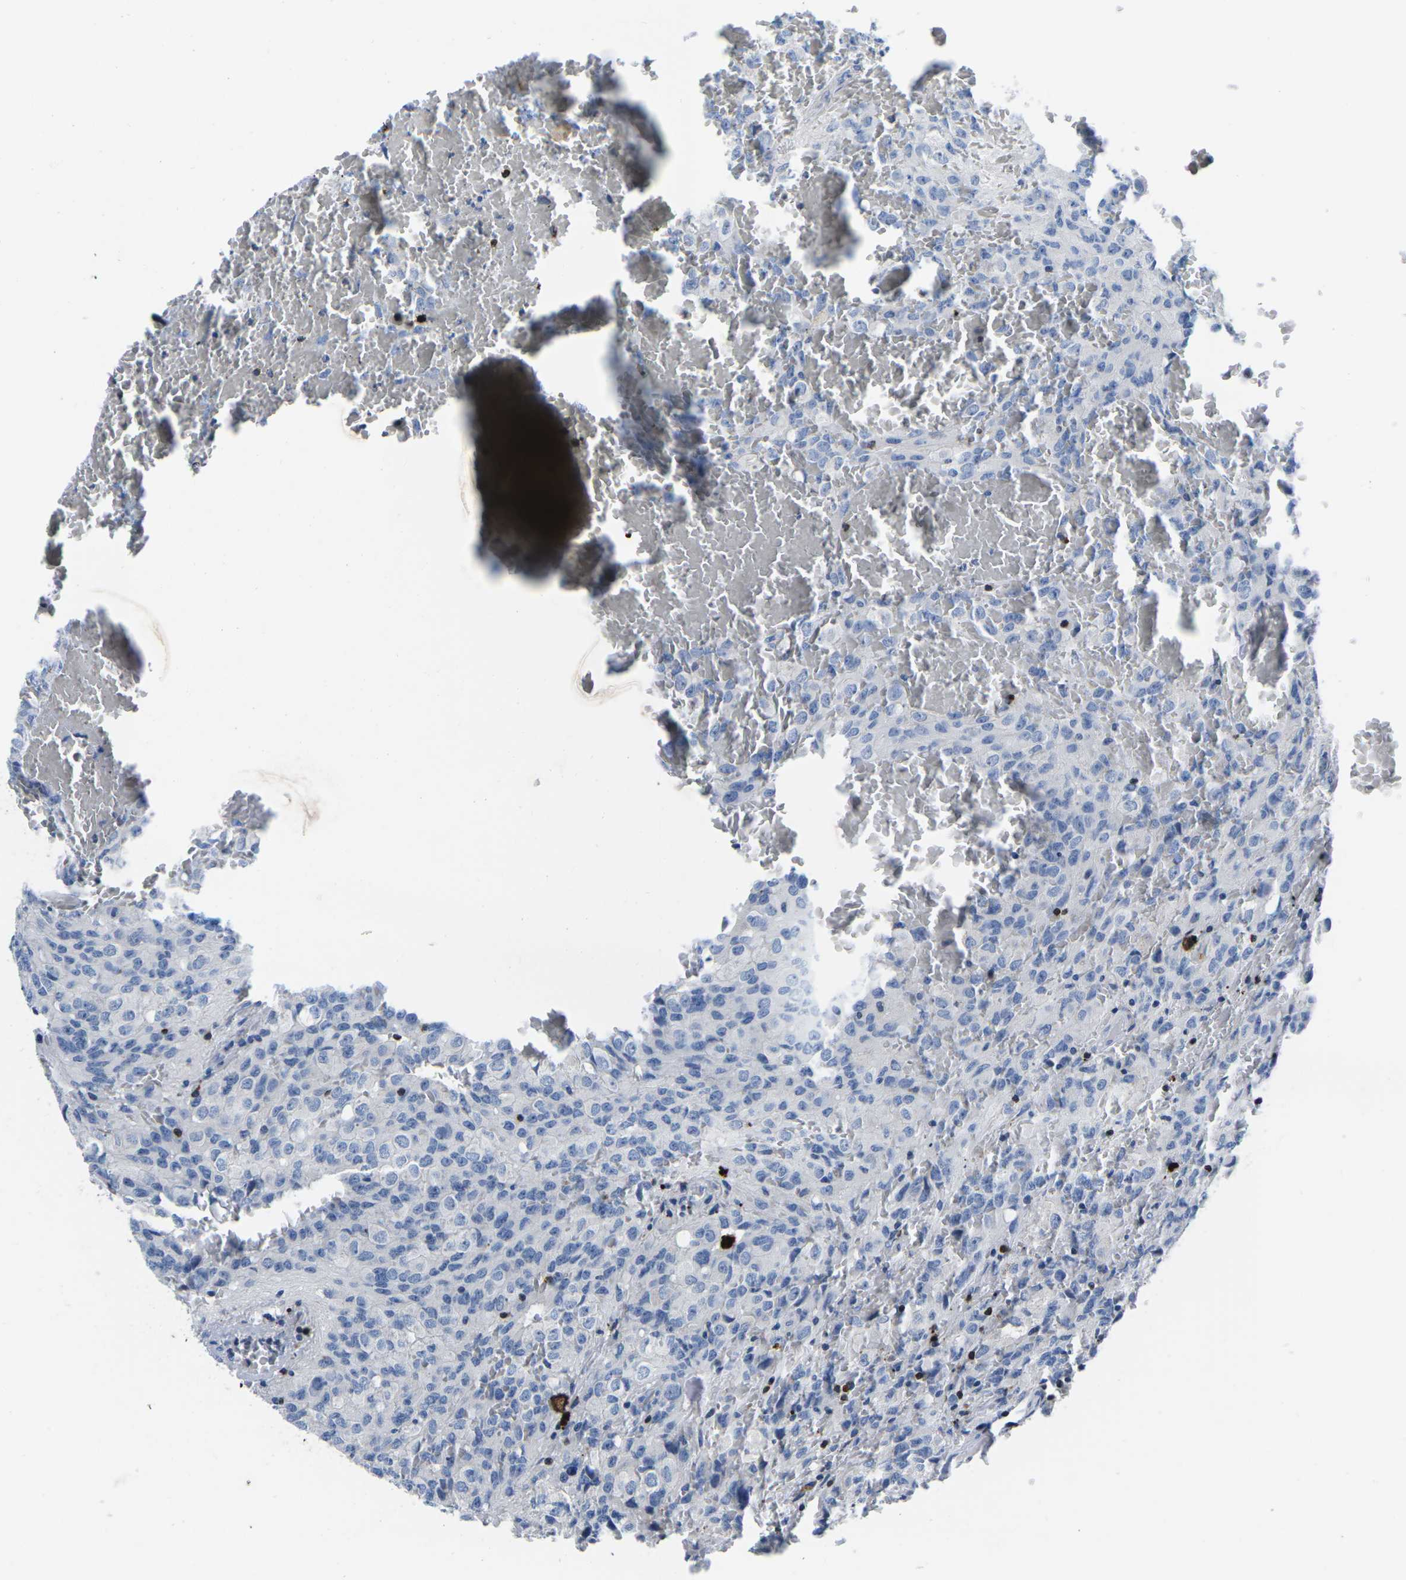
{"staining": {"intensity": "negative", "quantity": "none", "location": "none"}, "tissue": "glioma", "cell_type": "Tumor cells", "image_type": "cancer", "snomed": [{"axis": "morphology", "description": "Glioma, malignant, High grade"}, {"axis": "topography", "description": "Brain"}], "caption": "Photomicrograph shows no protein staining in tumor cells of glioma tissue.", "gene": "CTSW", "patient": {"sex": "male", "age": 32}}